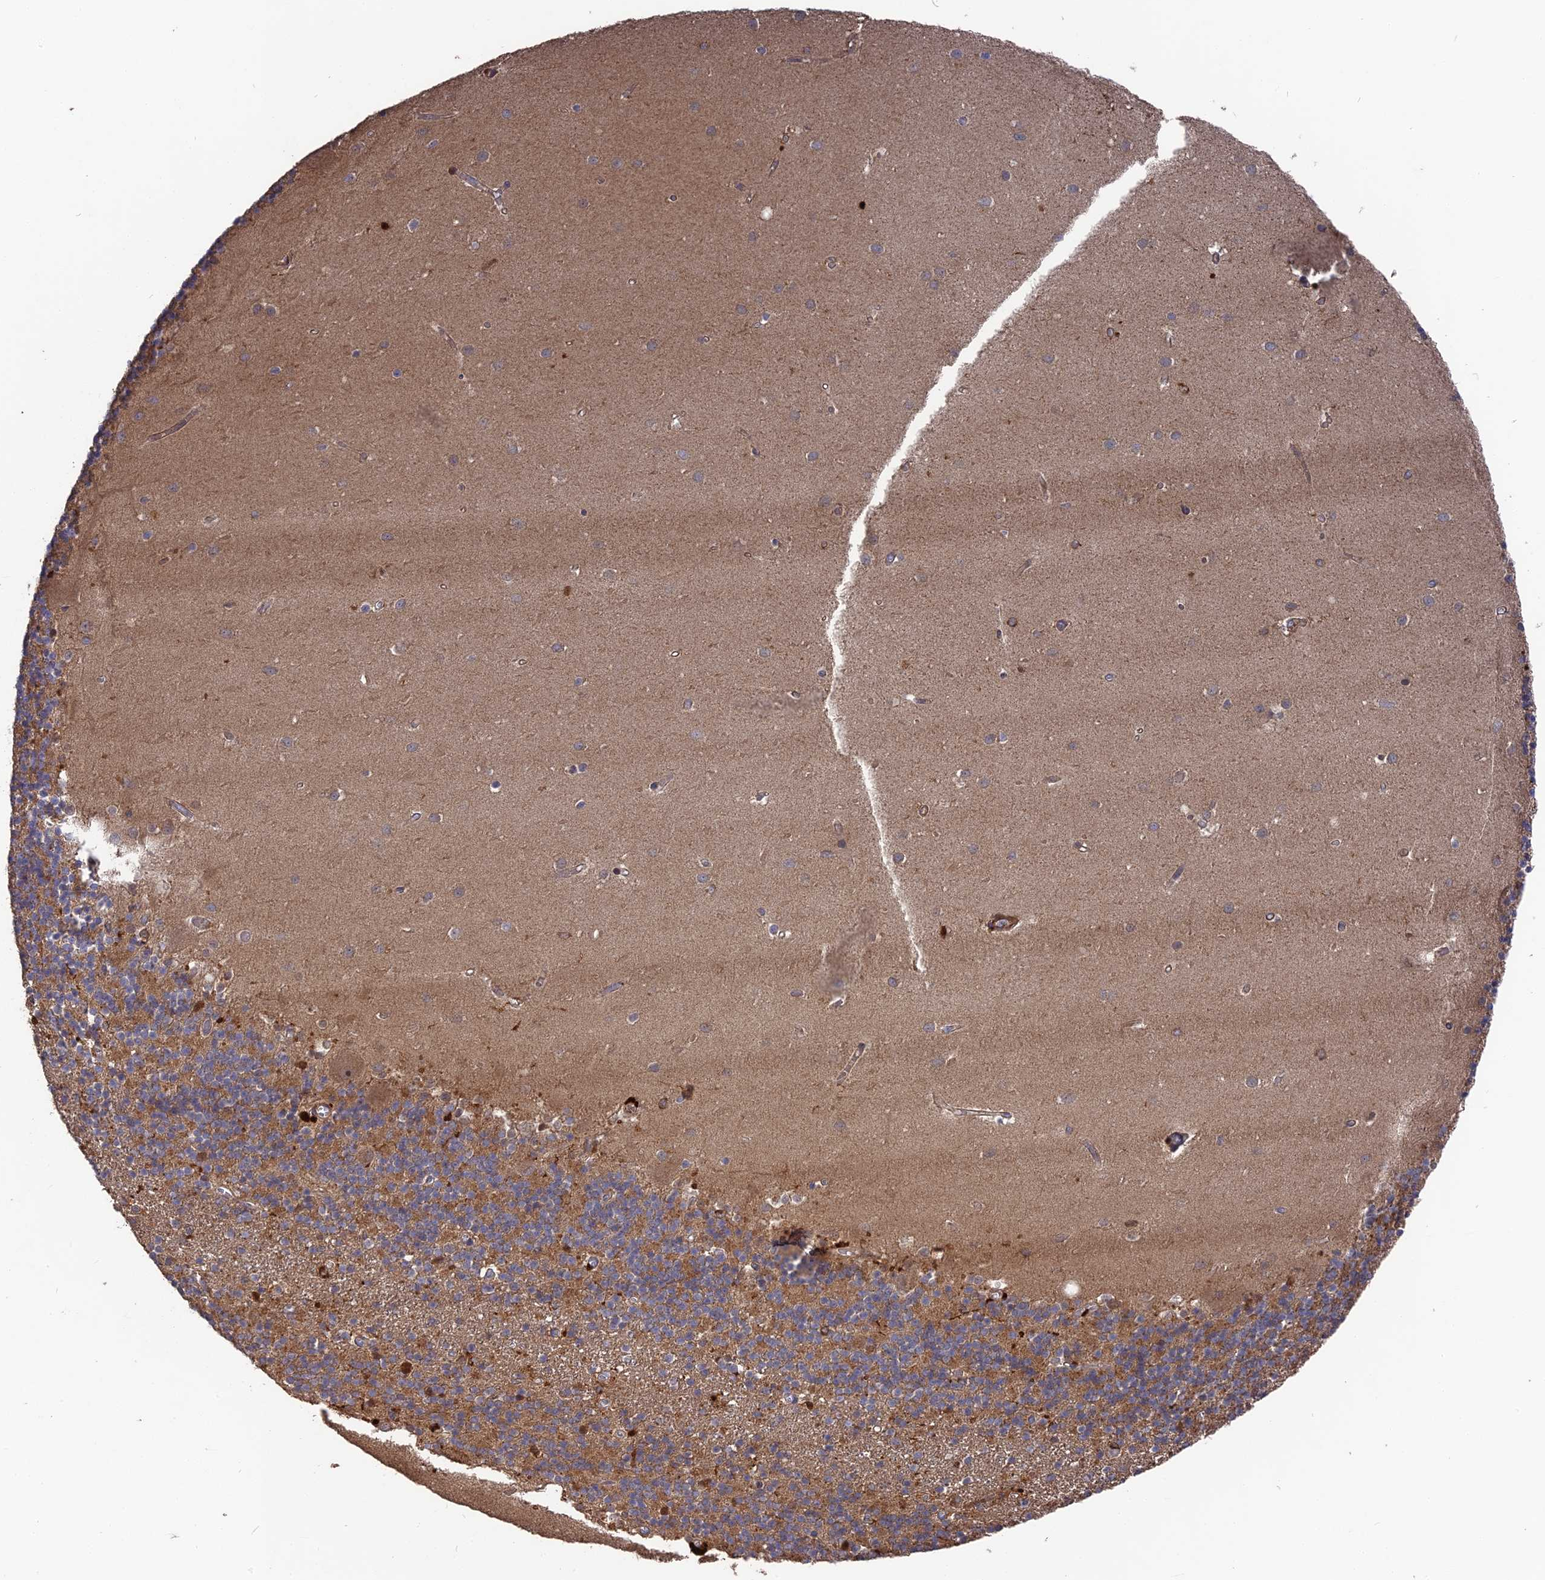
{"staining": {"intensity": "moderate", "quantity": ">75%", "location": "cytoplasmic/membranous"}, "tissue": "cerebellum", "cell_type": "Cells in granular layer", "image_type": "normal", "snomed": [{"axis": "morphology", "description": "Normal tissue, NOS"}, {"axis": "topography", "description": "Cerebellum"}], "caption": "Immunohistochemistry staining of normal cerebellum, which shows medium levels of moderate cytoplasmic/membranous positivity in approximately >75% of cells in granular layer indicating moderate cytoplasmic/membranous protein staining. The staining was performed using DAB (brown) for protein detection and nuclei were counterstained in hematoxylin (blue).", "gene": "DEF8", "patient": {"sex": "male", "age": 54}}